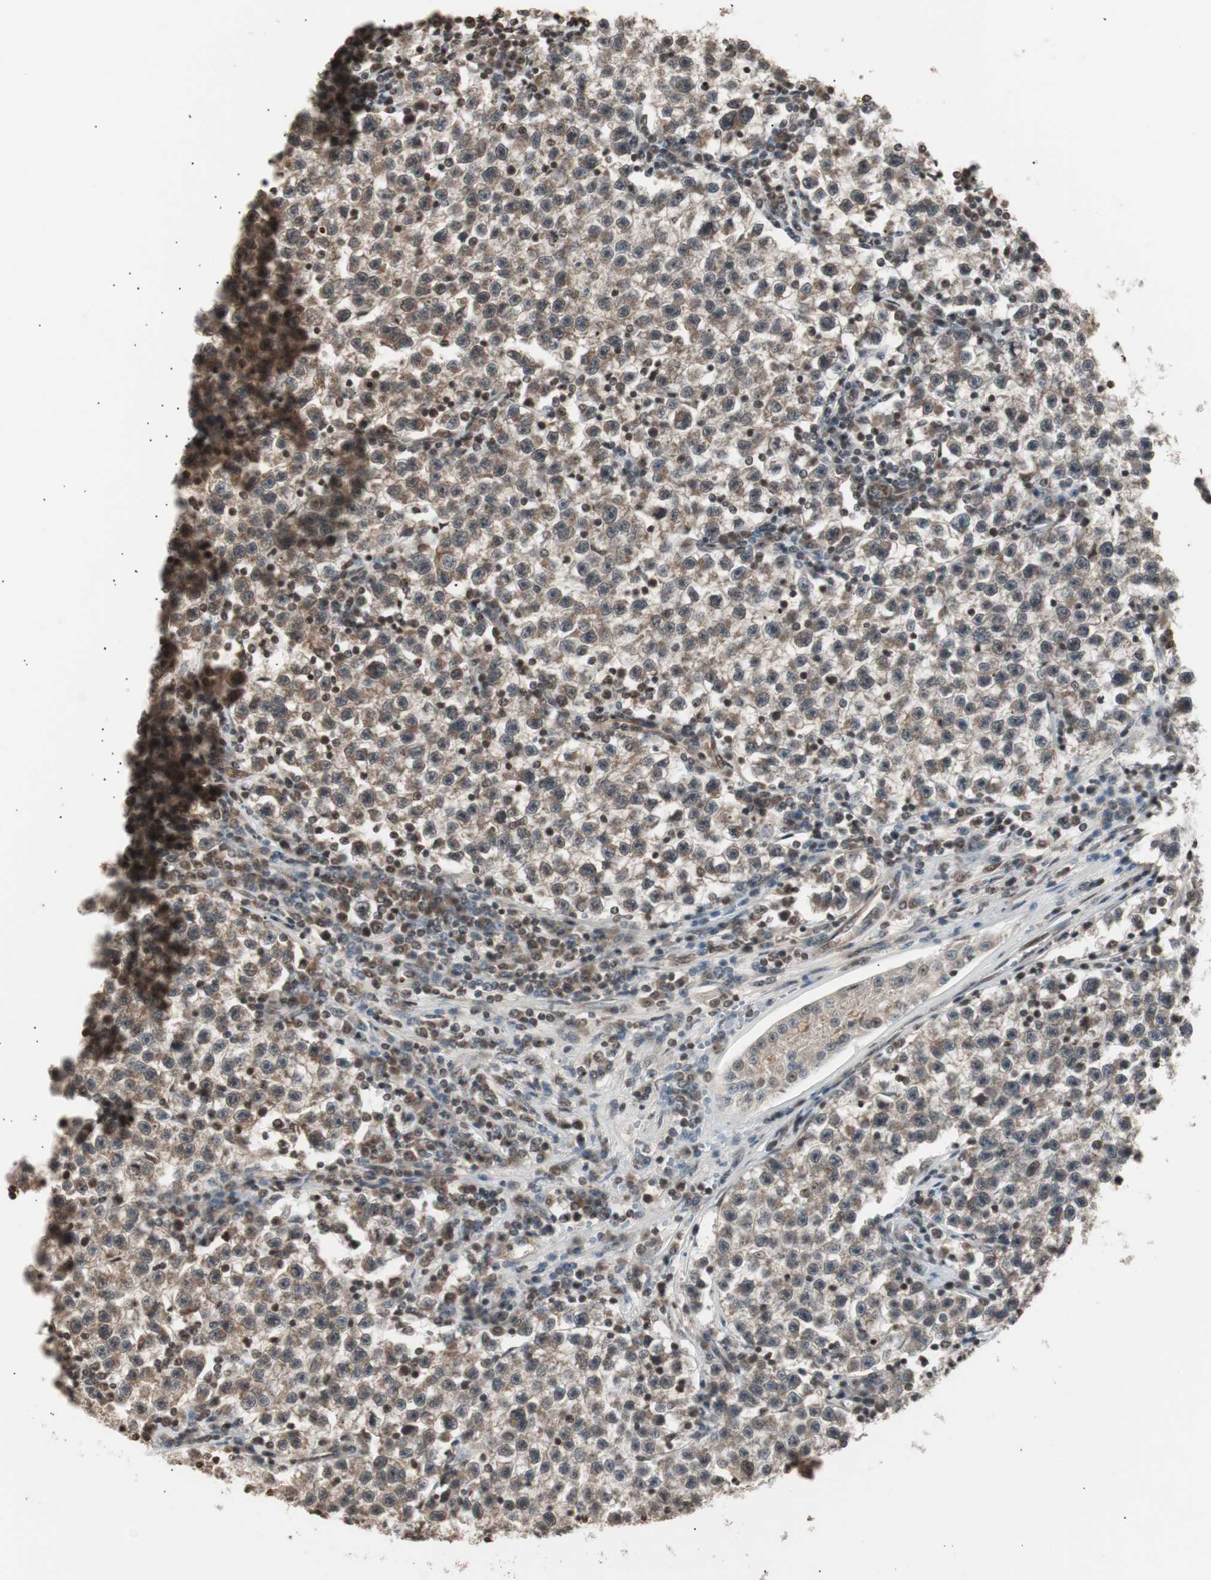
{"staining": {"intensity": "weak", "quantity": "25%-75%", "location": "cytoplasmic/membranous"}, "tissue": "testis cancer", "cell_type": "Tumor cells", "image_type": "cancer", "snomed": [{"axis": "morphology", "description": "Seminoma, NOS"}, {"axis": "topography", "description": "Testis"}], "caption": "Immunohistochemical staining of human testis cancer exhibits low levels of weak cytoplasmic/membranous staining in approximately 25%-75% of tumor cells. (DAB IHC, brown staining for protein, blue staining for nuclei).", "gene": "ZFC3H1", "patient": {"sex": "male", "age": 22}}